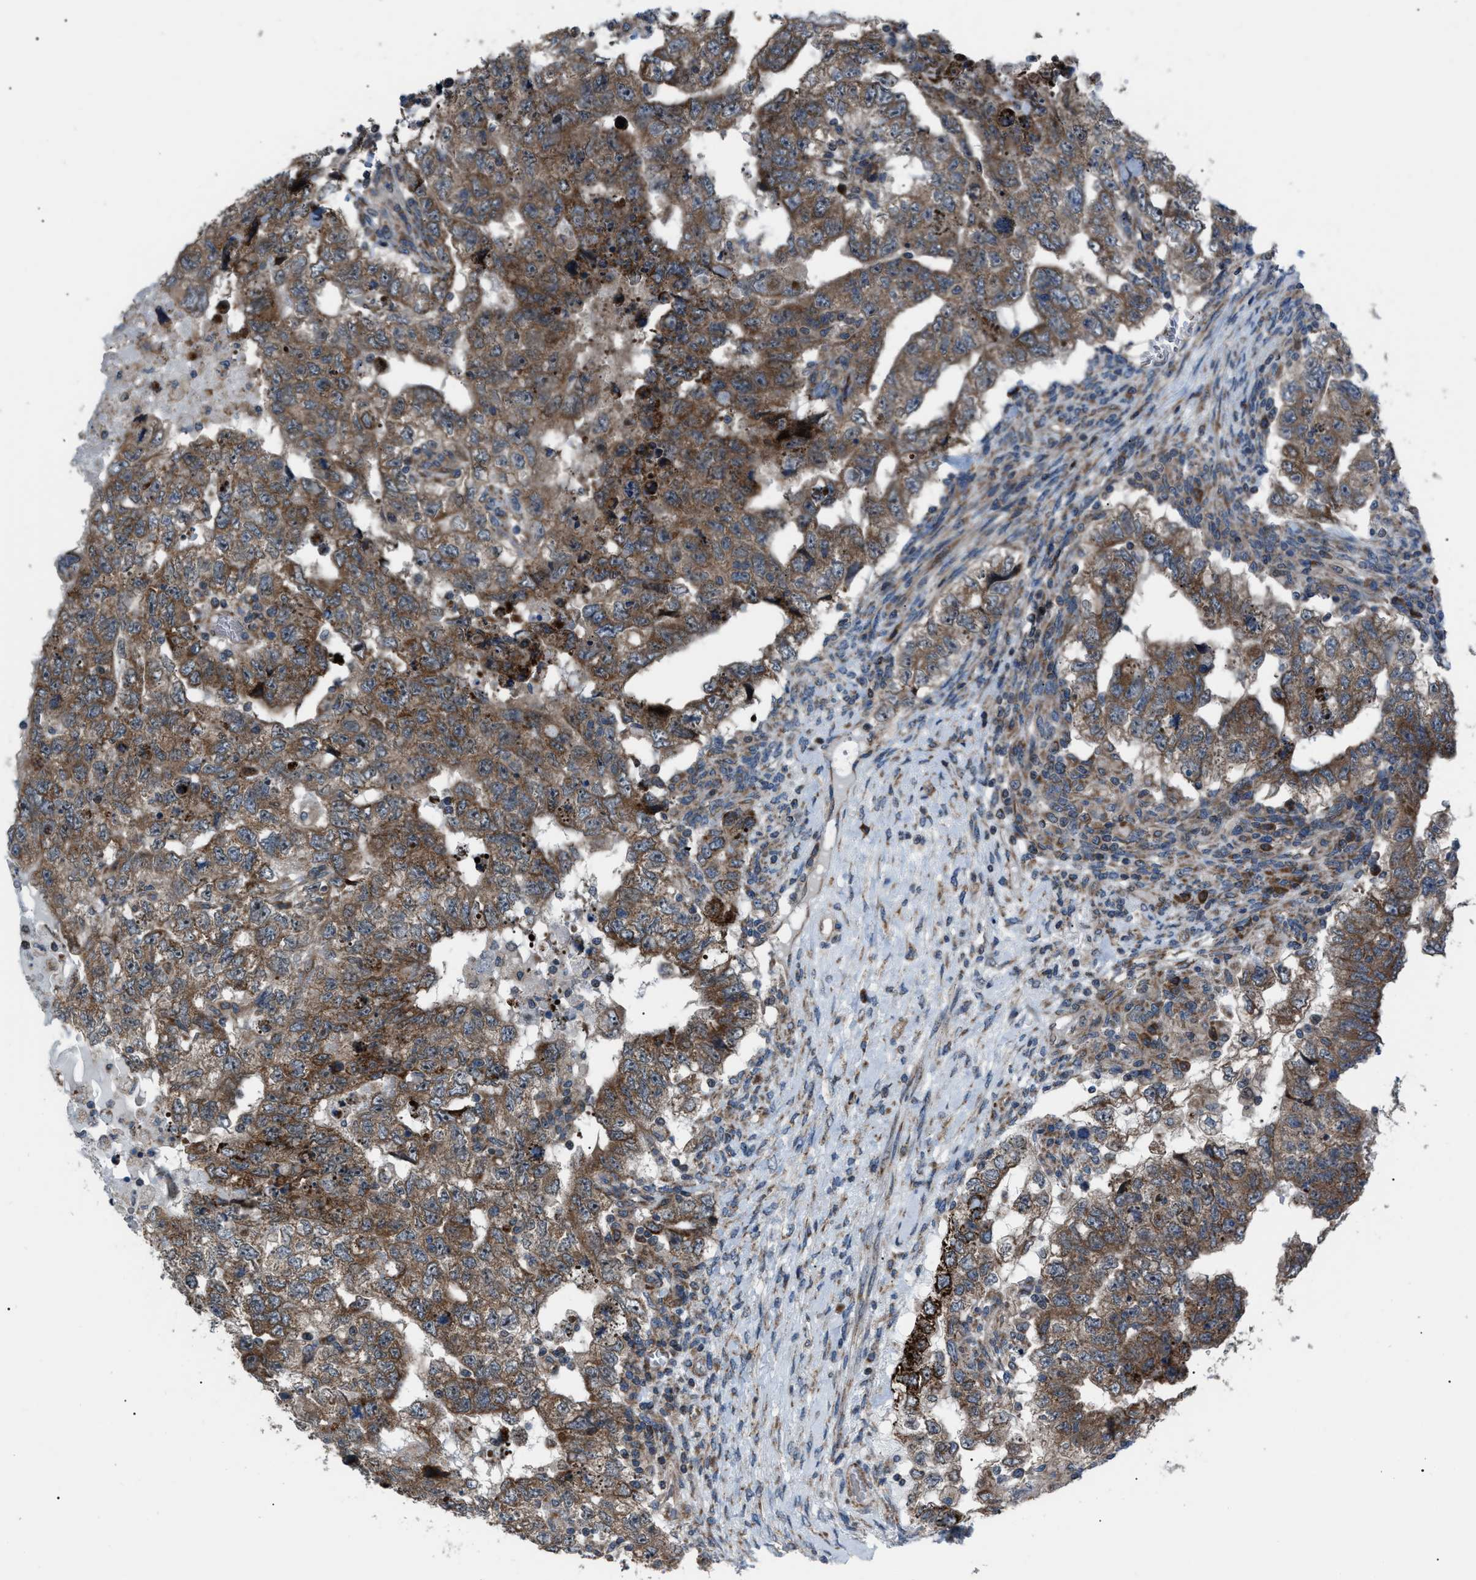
{"staining": {"intensity": "moderate", "quantity": ">75%", "location": "cytoplasmic/membranous"}, "tissue": "testis cancer", "cell_type": "Tumor cells", "image_type": "cancer", "snomed": [{"axis": "morphology", "description": "Carcinoma, Embryonal, NOS"}, {"axis": "topography", "description": "Testis"}], "caption": "Immunohistochemistry (IHC) of human testis cancer reveals medium levels of moderate cytoplasmic/membranous positivity in about >75% of tumor cells.", "gene": "AGO2", "patient": {"sex": "male", "age": 36}}